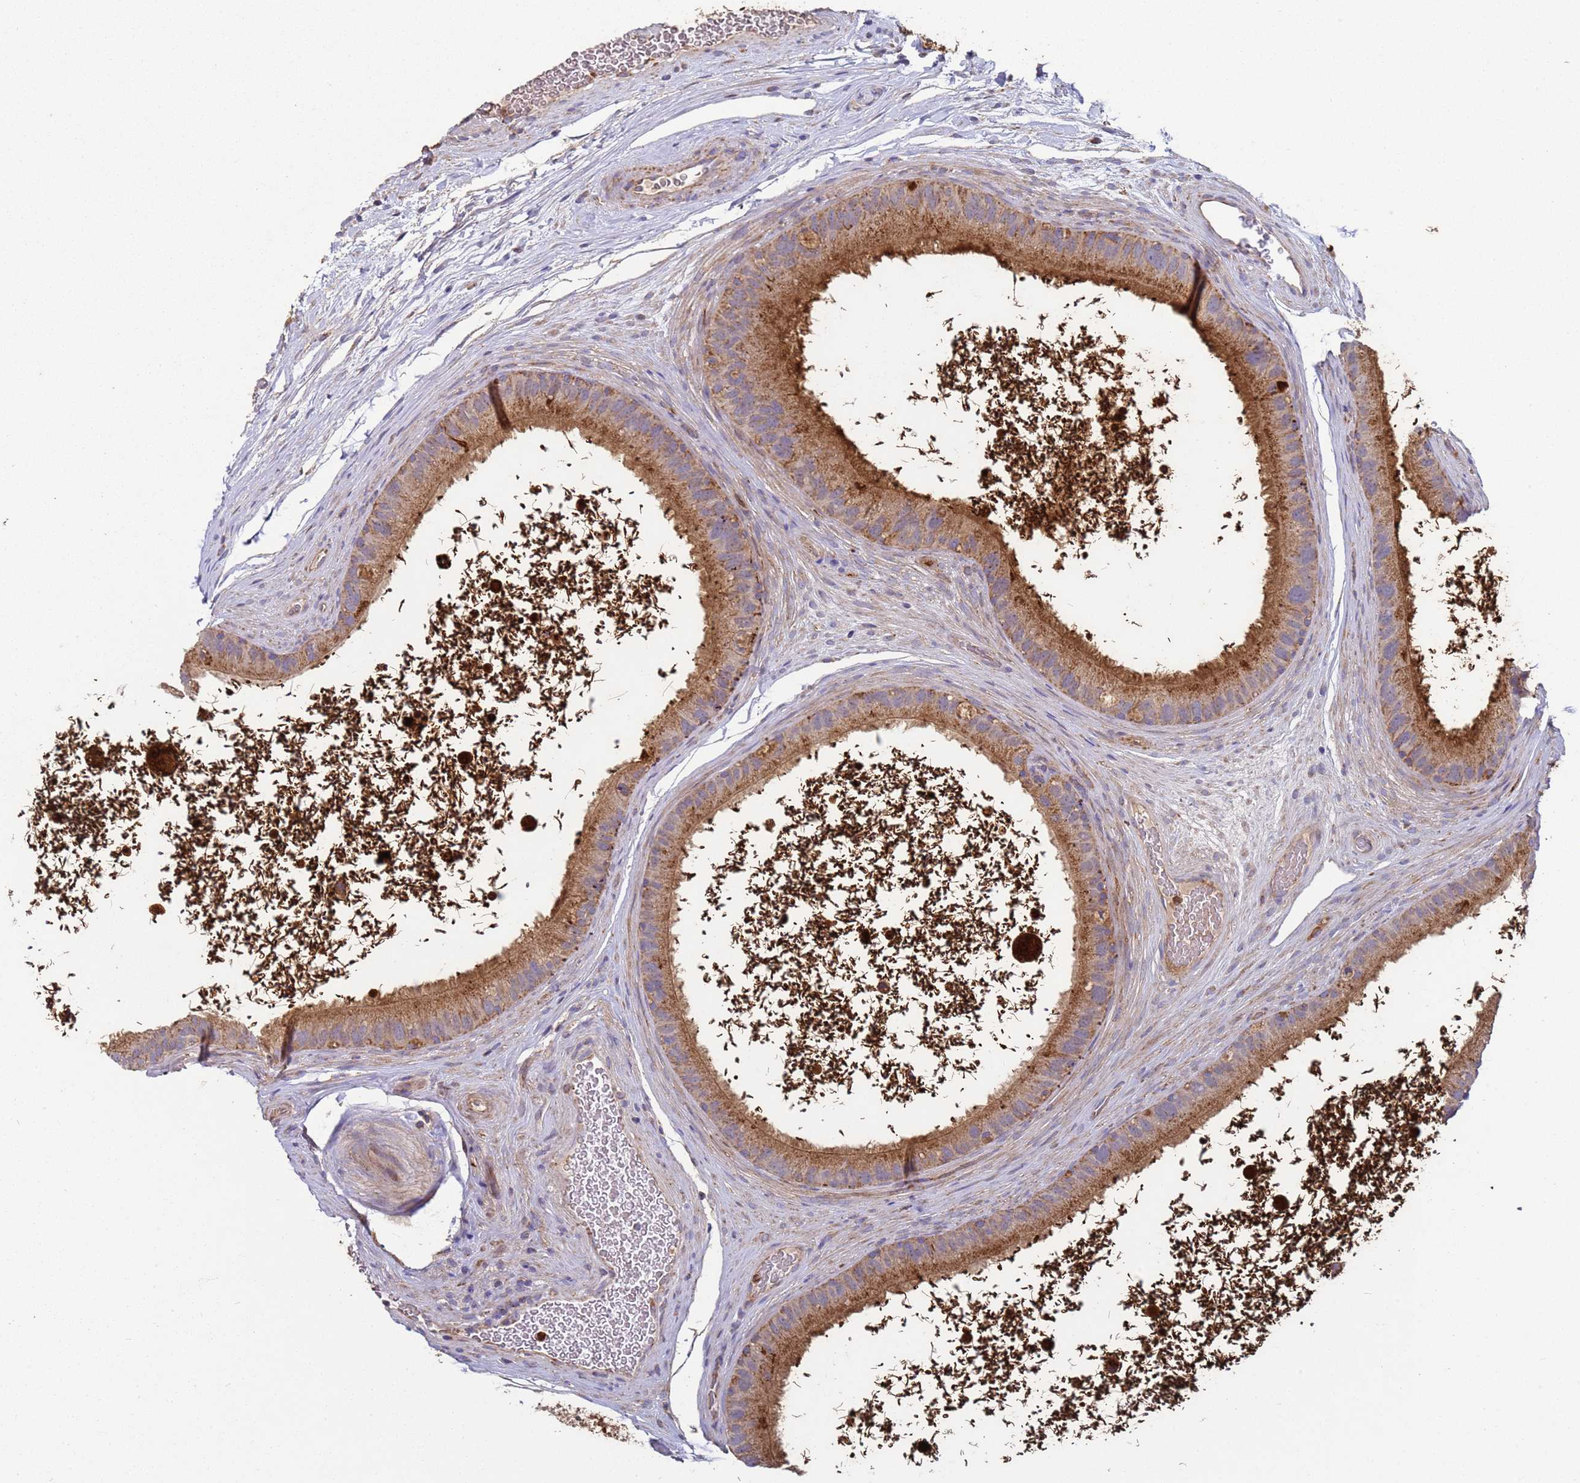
{"staining": {"intensity": "moderate", "quantity": ">75%", "location": "cytoplasmic/membranous"}, "tissue": "epididymis", "cell_type": "Glandular cells", "image_type": "normal", "snomed": [{"axis": "morphology", "description": "Normal tissue, NOS"}, {"axis": "topography", "description": "Epididymis, spermatic cord, NOS"}], "caption": "Protein staining reveals moderate cytoplasmic/membranous expression in about >75% of glandular cells in normal epididymis.", "gene": "FBXO33", "patient": {"sex": "male", "age": 50}}